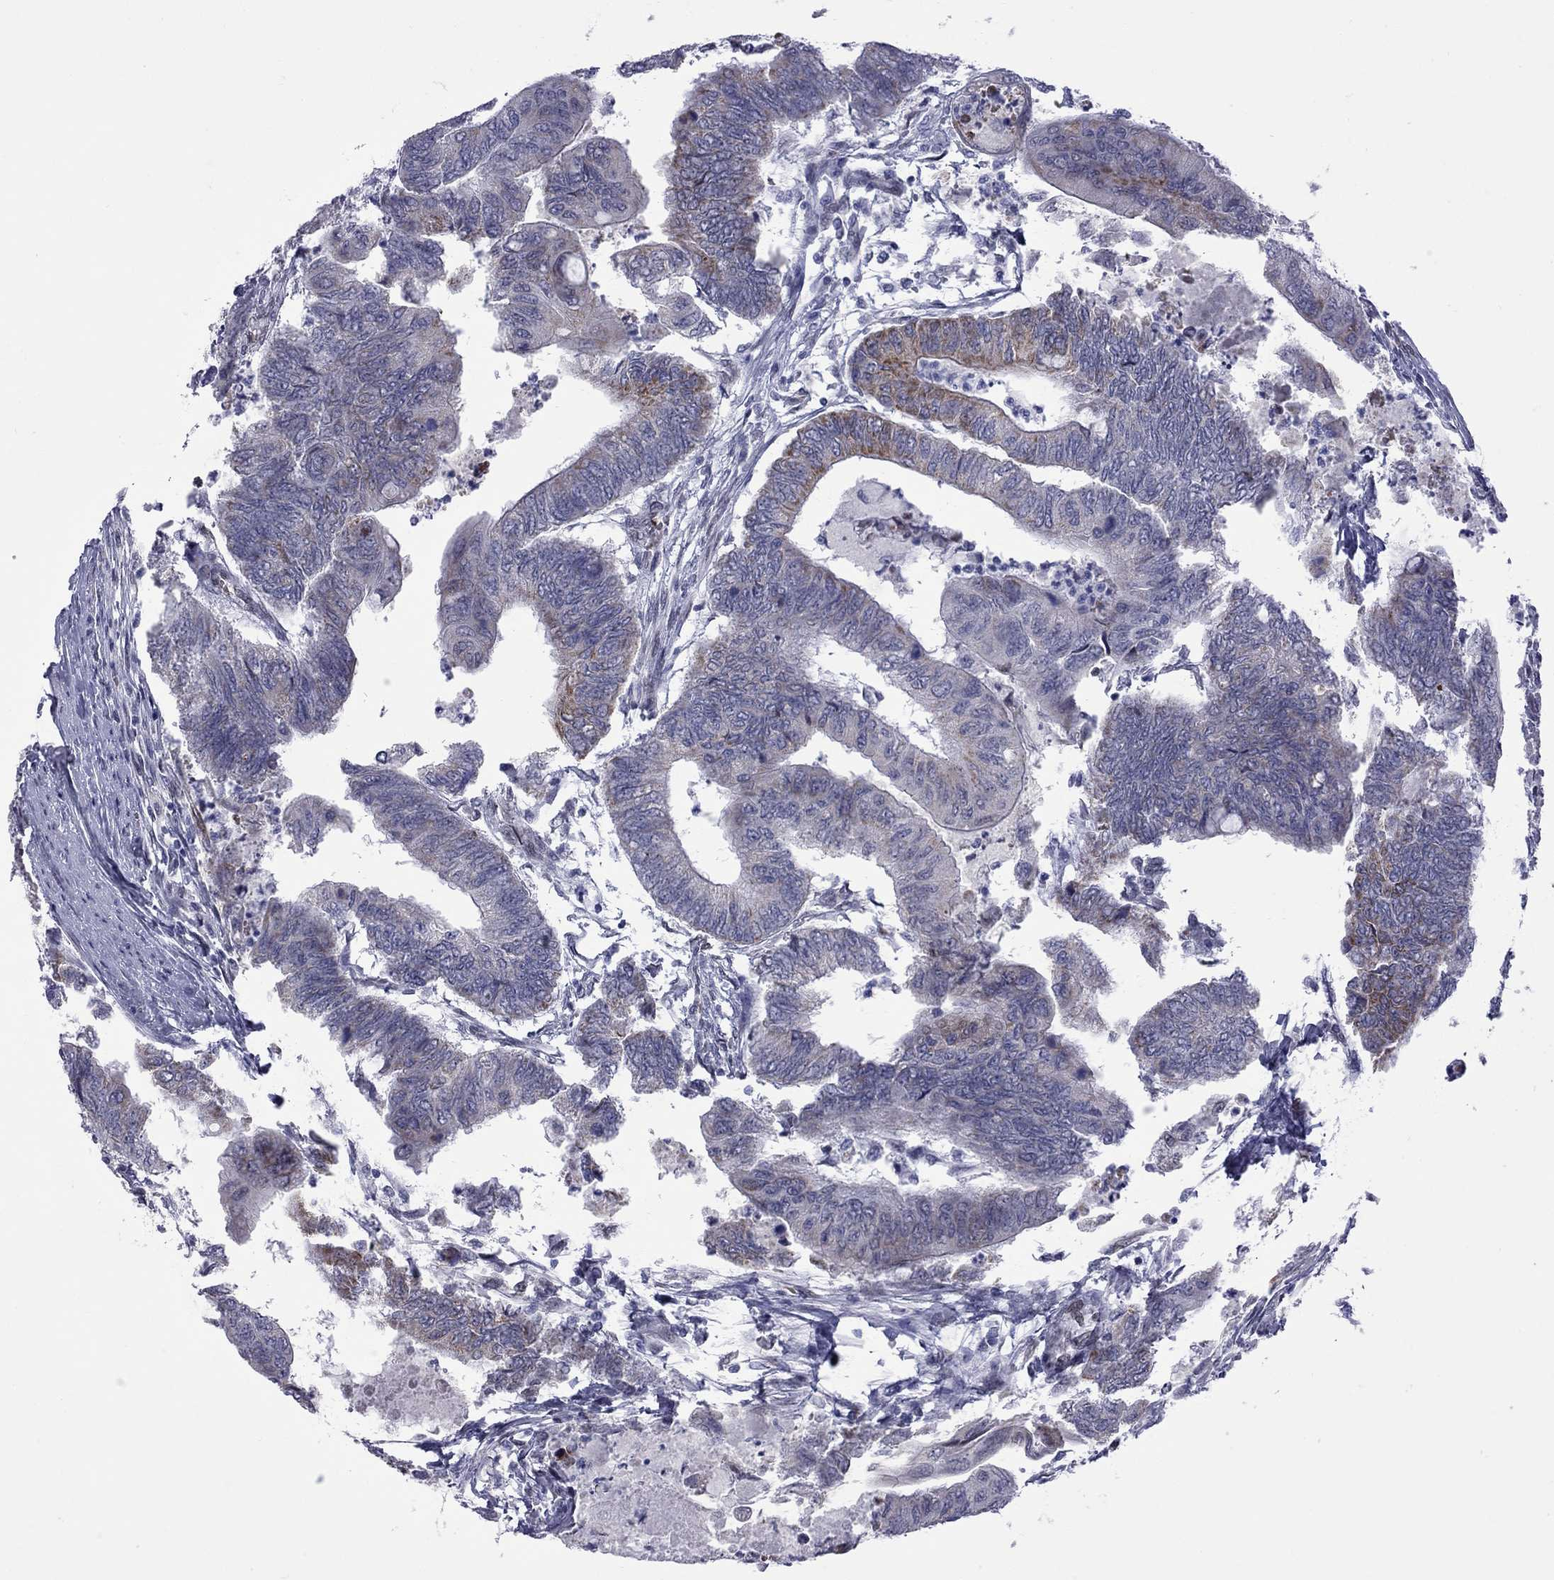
{"staining": {"intensity": "moderate", "quantity": "<25%", "location": "cytoplasmic/membranous"}, "tissue": "colorectal cancer", "cell_type": "Tumor cells", "image_type": "cancer", "snomed": [{"axis": "morphology", "description": "Normal tissue, NOS"}, {"axis": "morphology", "description": "Adenocarcinoma, NOS"}, {"axis": "topography", "description": "Rectum"}, {"axis": "topography", "description": "Peripheral nerve tissue"}], "caption": "Immunohistochemistry (IHC) (DAB (3,3'-diaminobenzidine)) staining of colorectal cancer demonstrates moderate cytoplasmic/membranous protein positivity in about <25% of tumor cells.", "gene": "CLTCL1", "patient": {"sex": "male", "age": 92}}